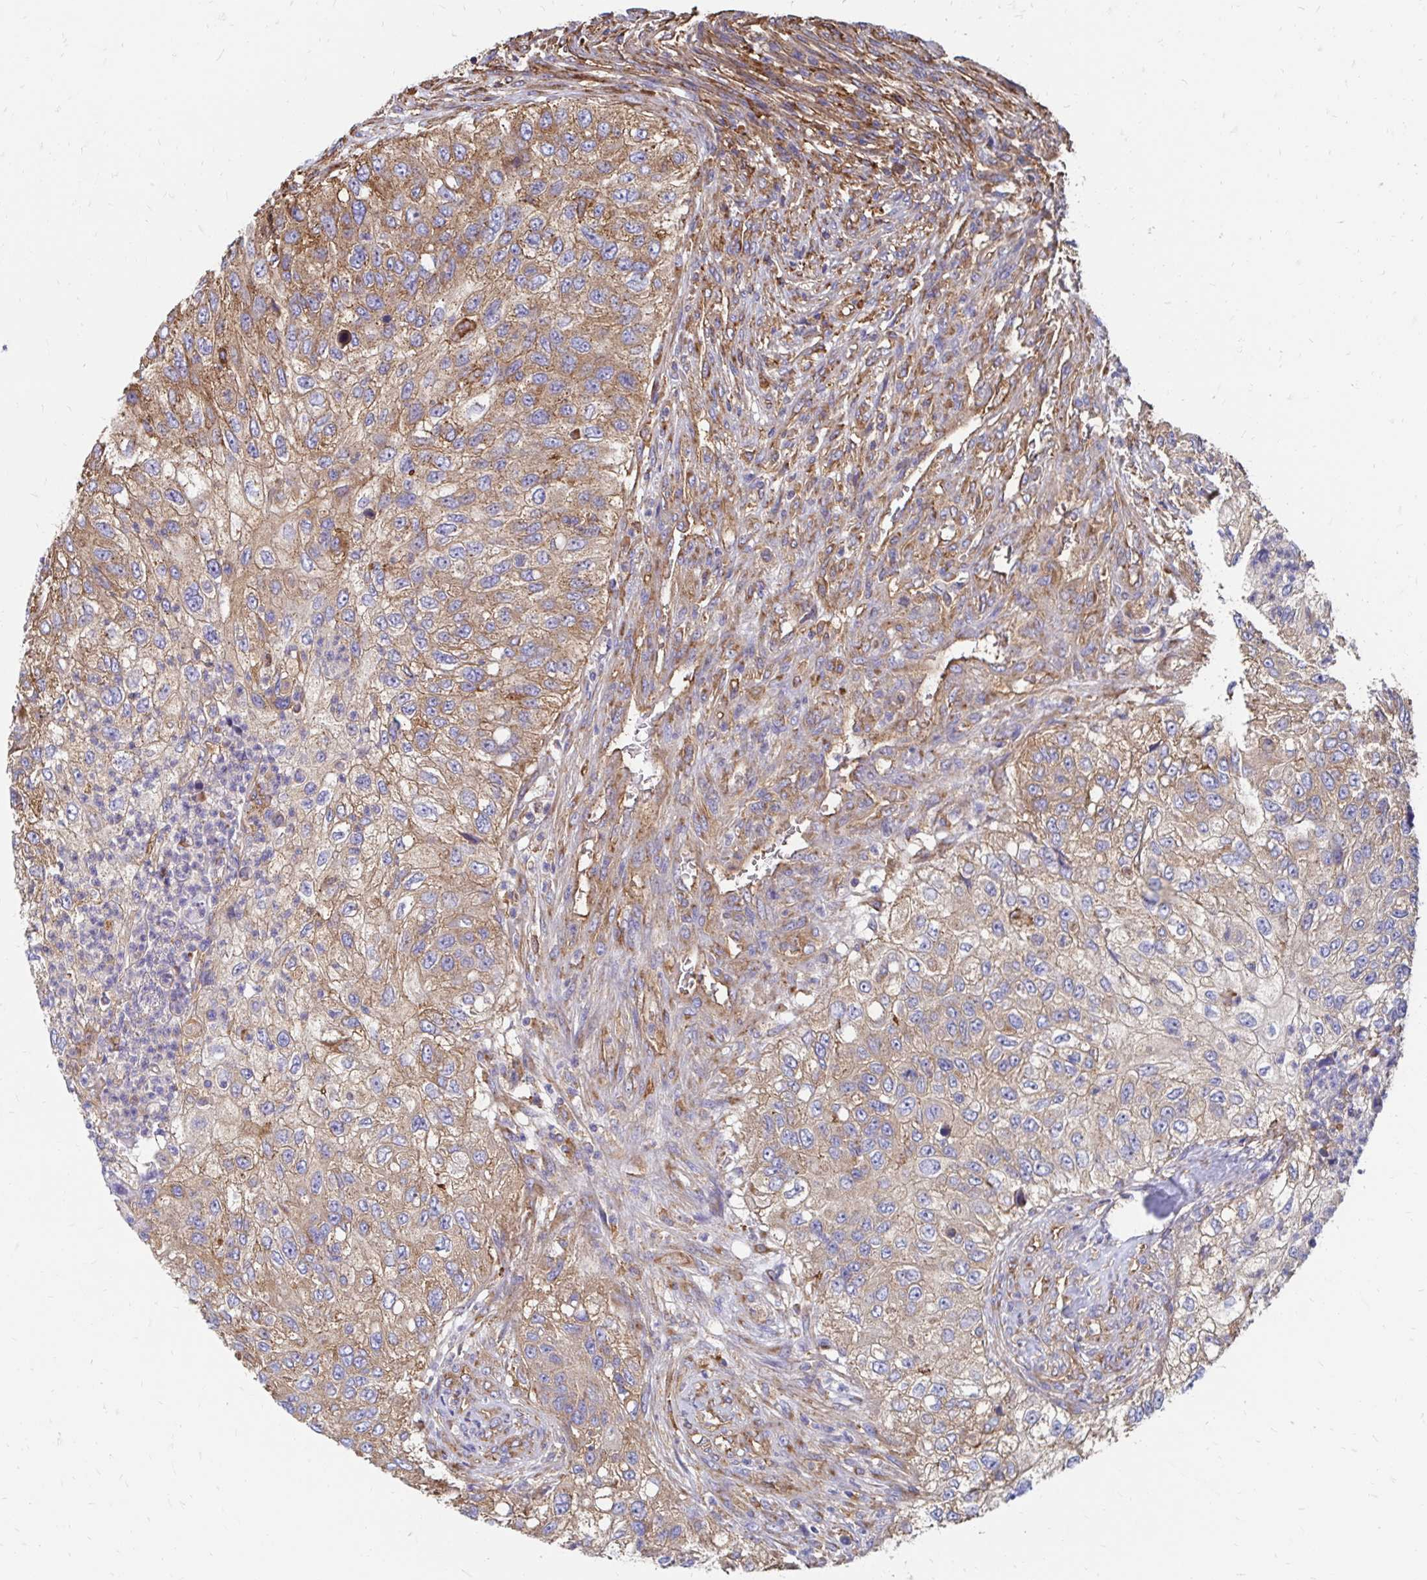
{"staining": {"intensity": "moderate", "quantity": "25%-75%", "location": "cytoplasmic/membranous"}, "tissue": "urothelial cancer", "cell_type": "Tumor cells", "image_type": "cancer", "snomed": [{"axis": "morphology", "description": "Urothelial carcinoma, High grade"}, {"axis": "topography", "description": "Urinary bladder"}], "caption": "High-grade urothelial carcinoma stained with a brown dye reveals moderate cytoplasmic/membranous positive positivity in approximately 25%-75% of tumor cells.", "gene": "CLTC", "patient": {"sex": "female", "age": 60}}